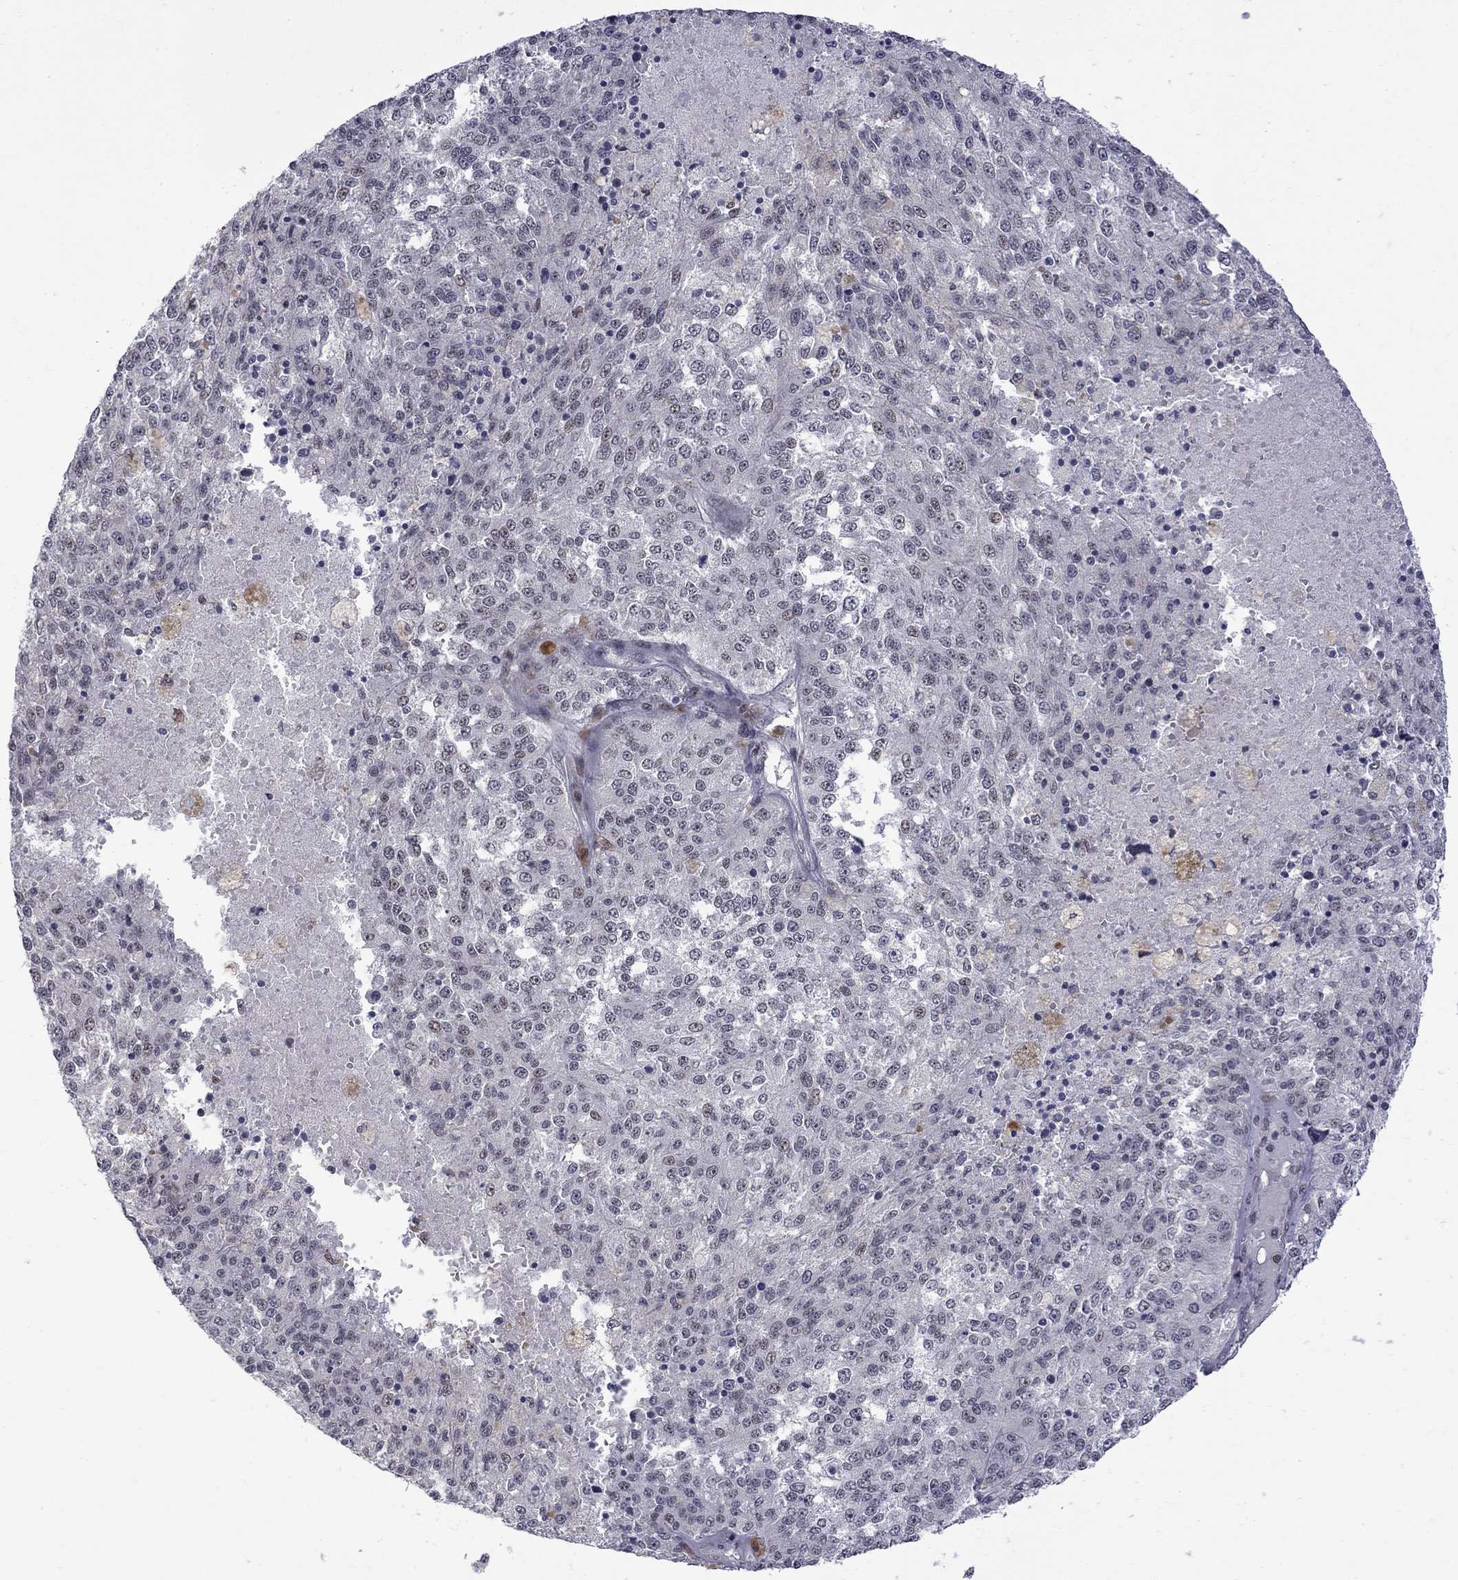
{"staining": {"intensity": "weak", "quantity": "<25%", "location": "nuclear"}, "tissue": "melanoma", "cell_type": "Tumor cells", "image_type": "cancer", "snomed": [{"axis": "morphology", "description": "Malignant melanoma, Metastatic site"}, {"axis": "topography", "description": "Lymph node"}], "caption": "Histopathology image shows no protein positivity in tumor cells of malignant melanoma (metastatic site) tissue. (DAB (3,3'-diaminobenzidine) IHC, high magnification).", "gene": "RFWD3", "patient": {"sex": "female", "age": 64}}